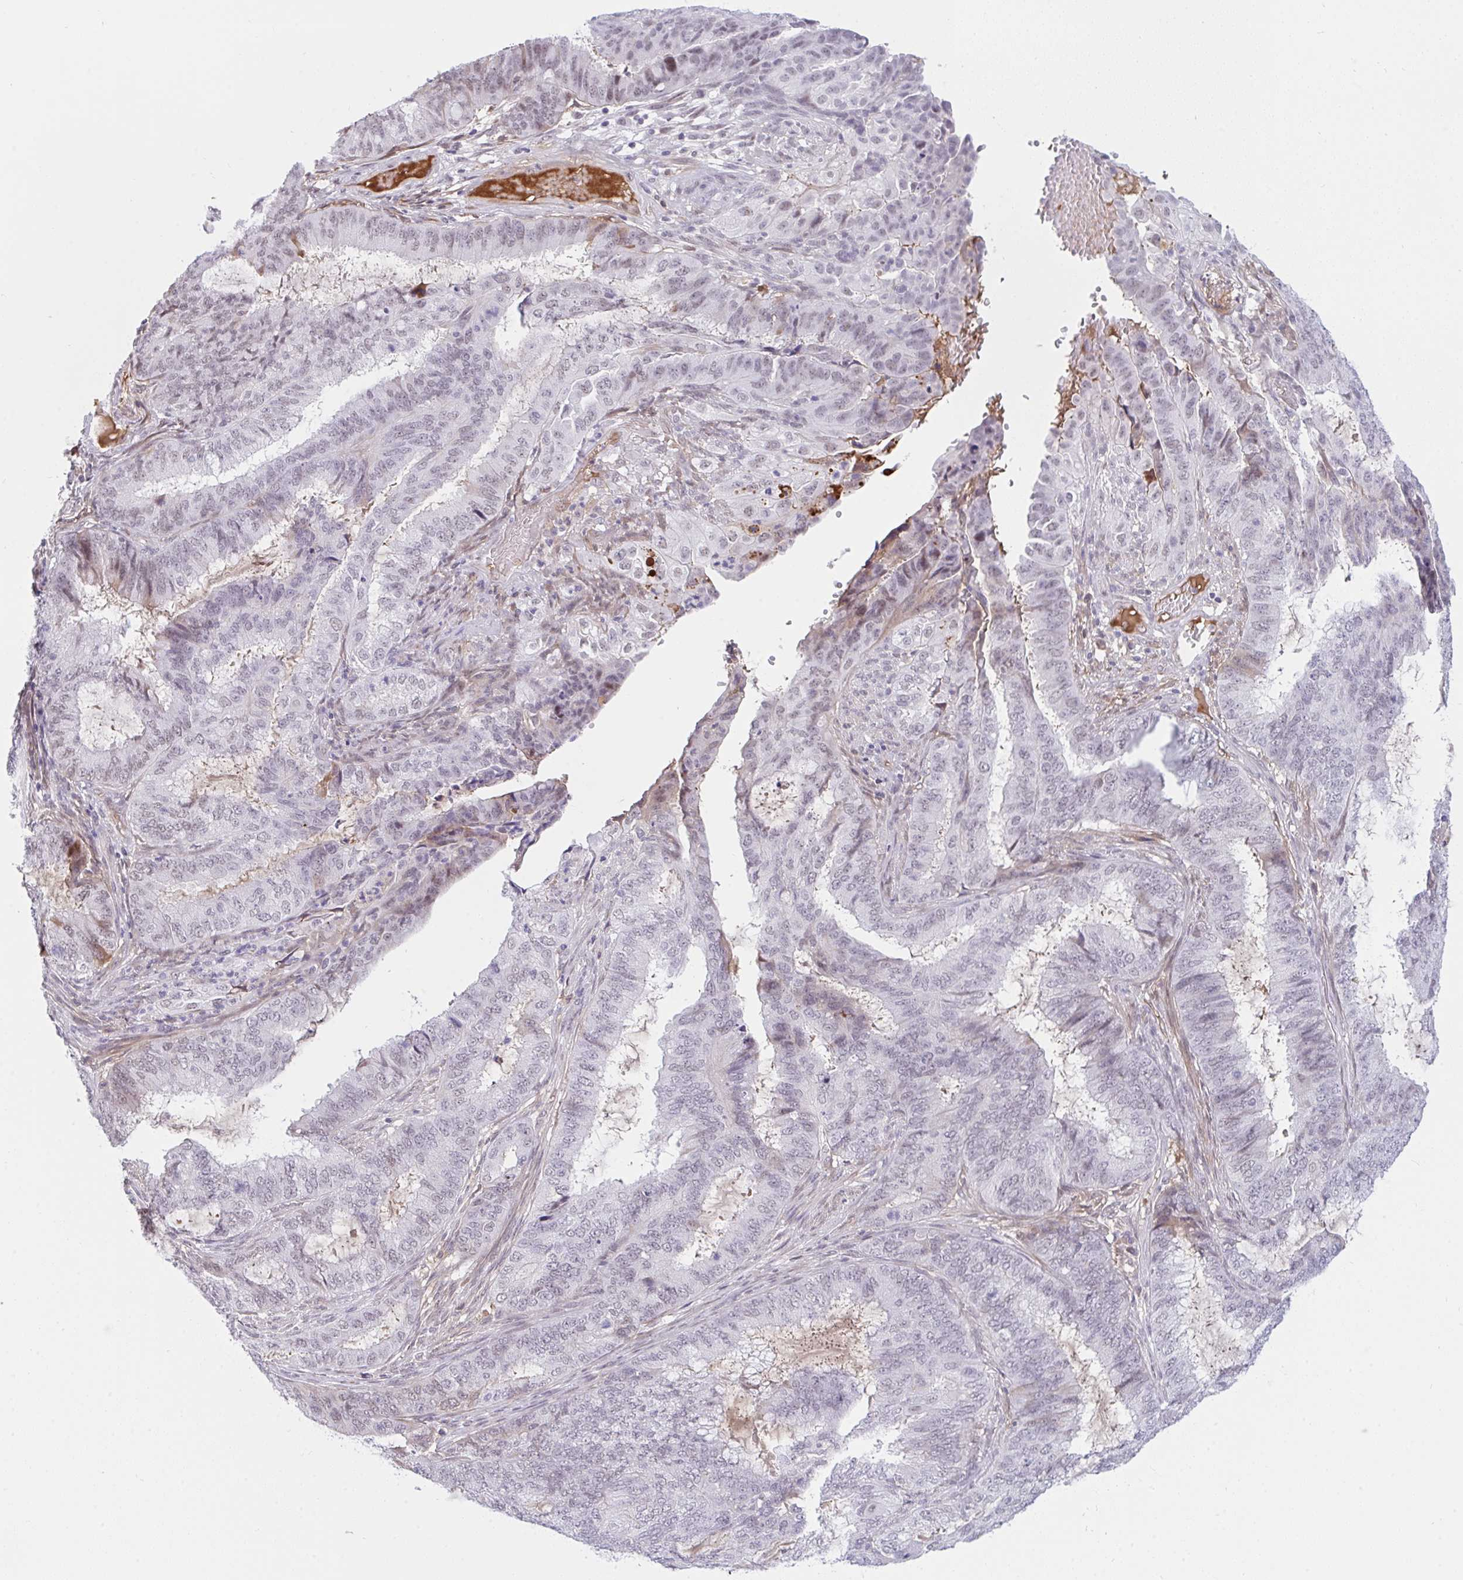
{"staining": {"intensity": "weak", "quantity": "<25%", "location": "nuclear"}, "tissue": "endometrial cancer", "cell_type": "Tumor cells", "image_type": "cancer", "snomed": [{"axis": "morphology", "description": "Adenocarcinoma, NOS"}, {"axis": "topography", "description": "Endometrium"}], "caption": "Immunohistochemistry (IHC) of human endometrial cancer displays no expression in tumor cells.", "gene": "DSCAML1", "patient": {"sex": "female", "age": 51}}